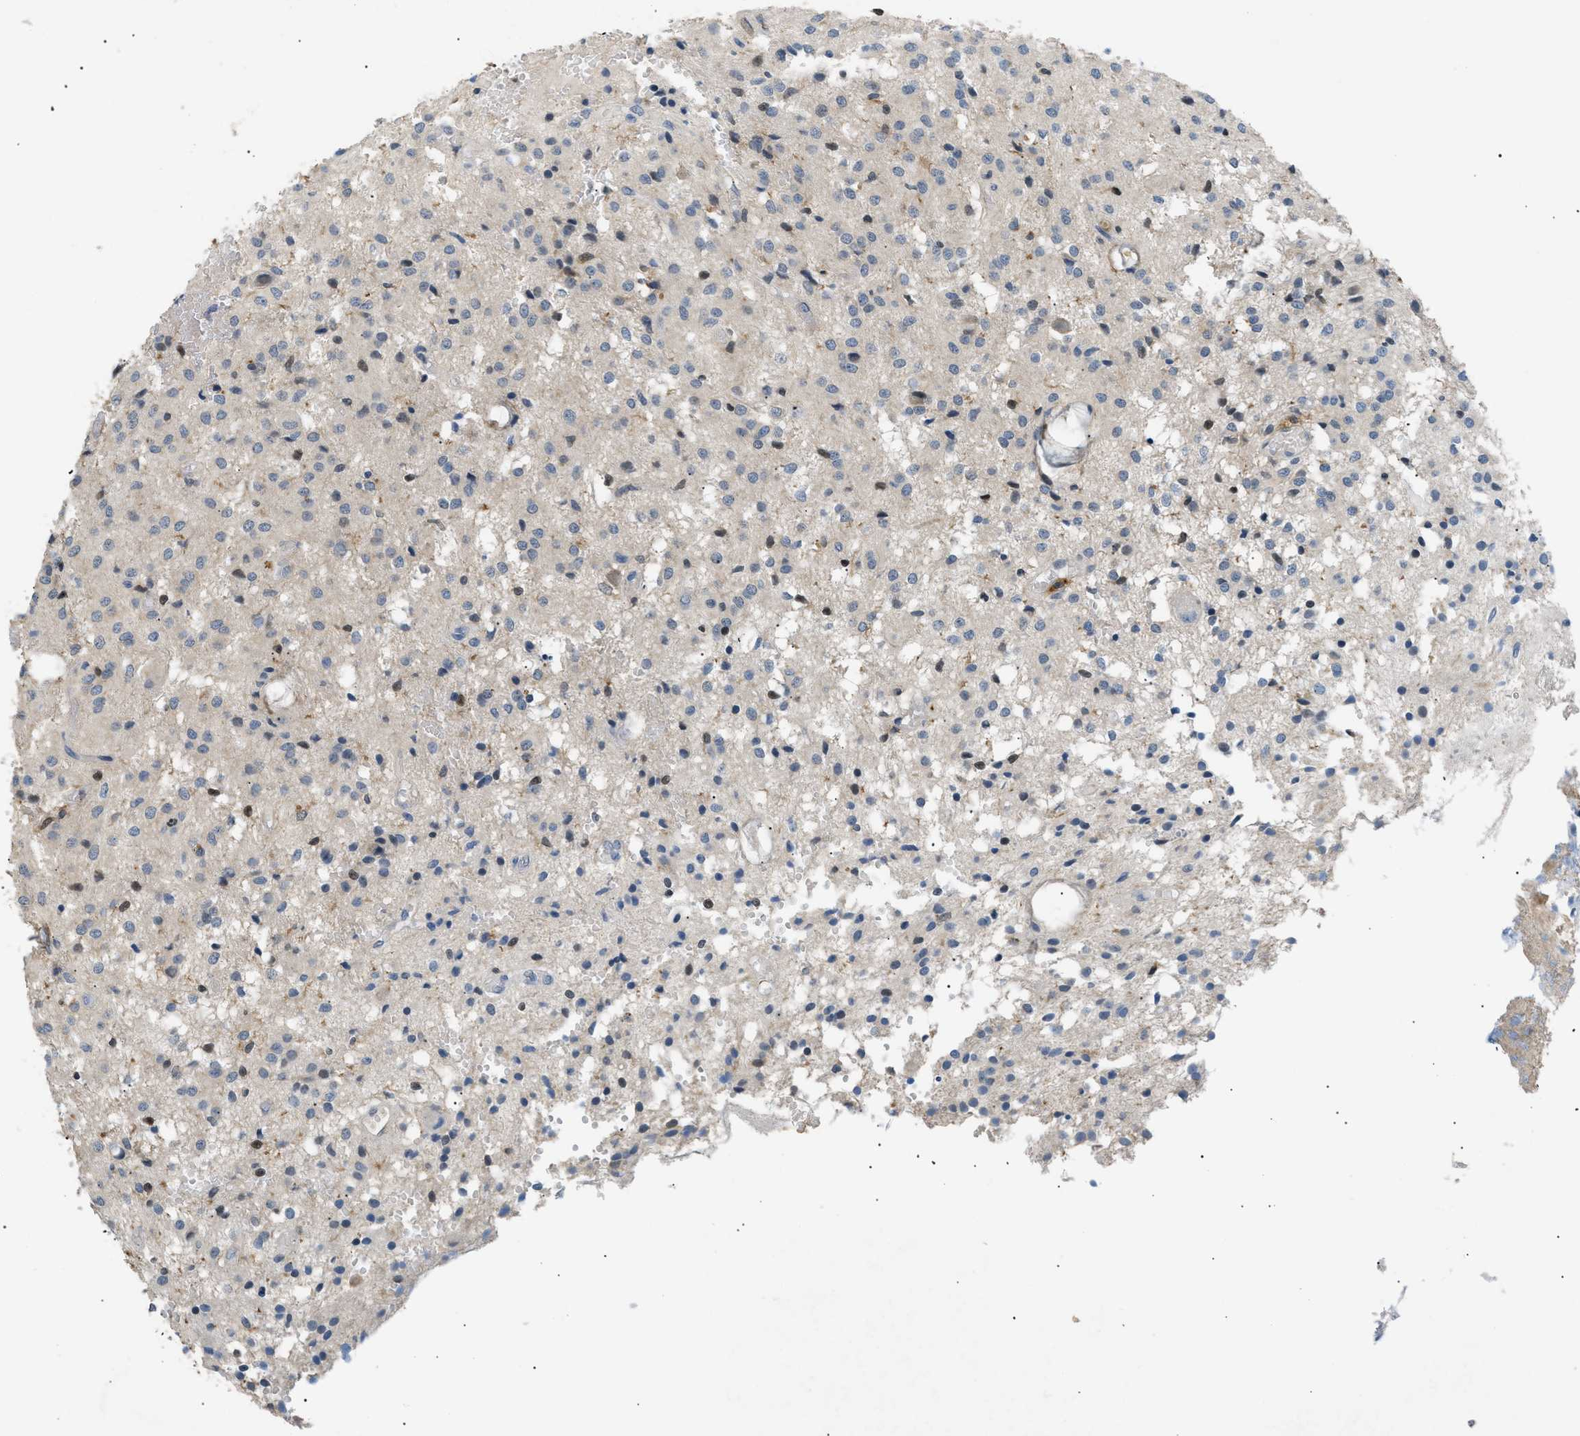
{"staining": {"intensity": "weak", "quantity": "<25%", "location": "nuclear"}, "tissue": "glioma", "cell_type": "Tumor cells", "image_type": "cancer", "snomed": [{"axis": "morphology", "description": "Glioma, malignant, High grade"}, {"axis": "topography", "description": "Brain"}], "caption": "Tumor cells show no significant protein expression in glioma.", "gene": "AKR1A1", "patient": {"sex": "female", "age": 59}}